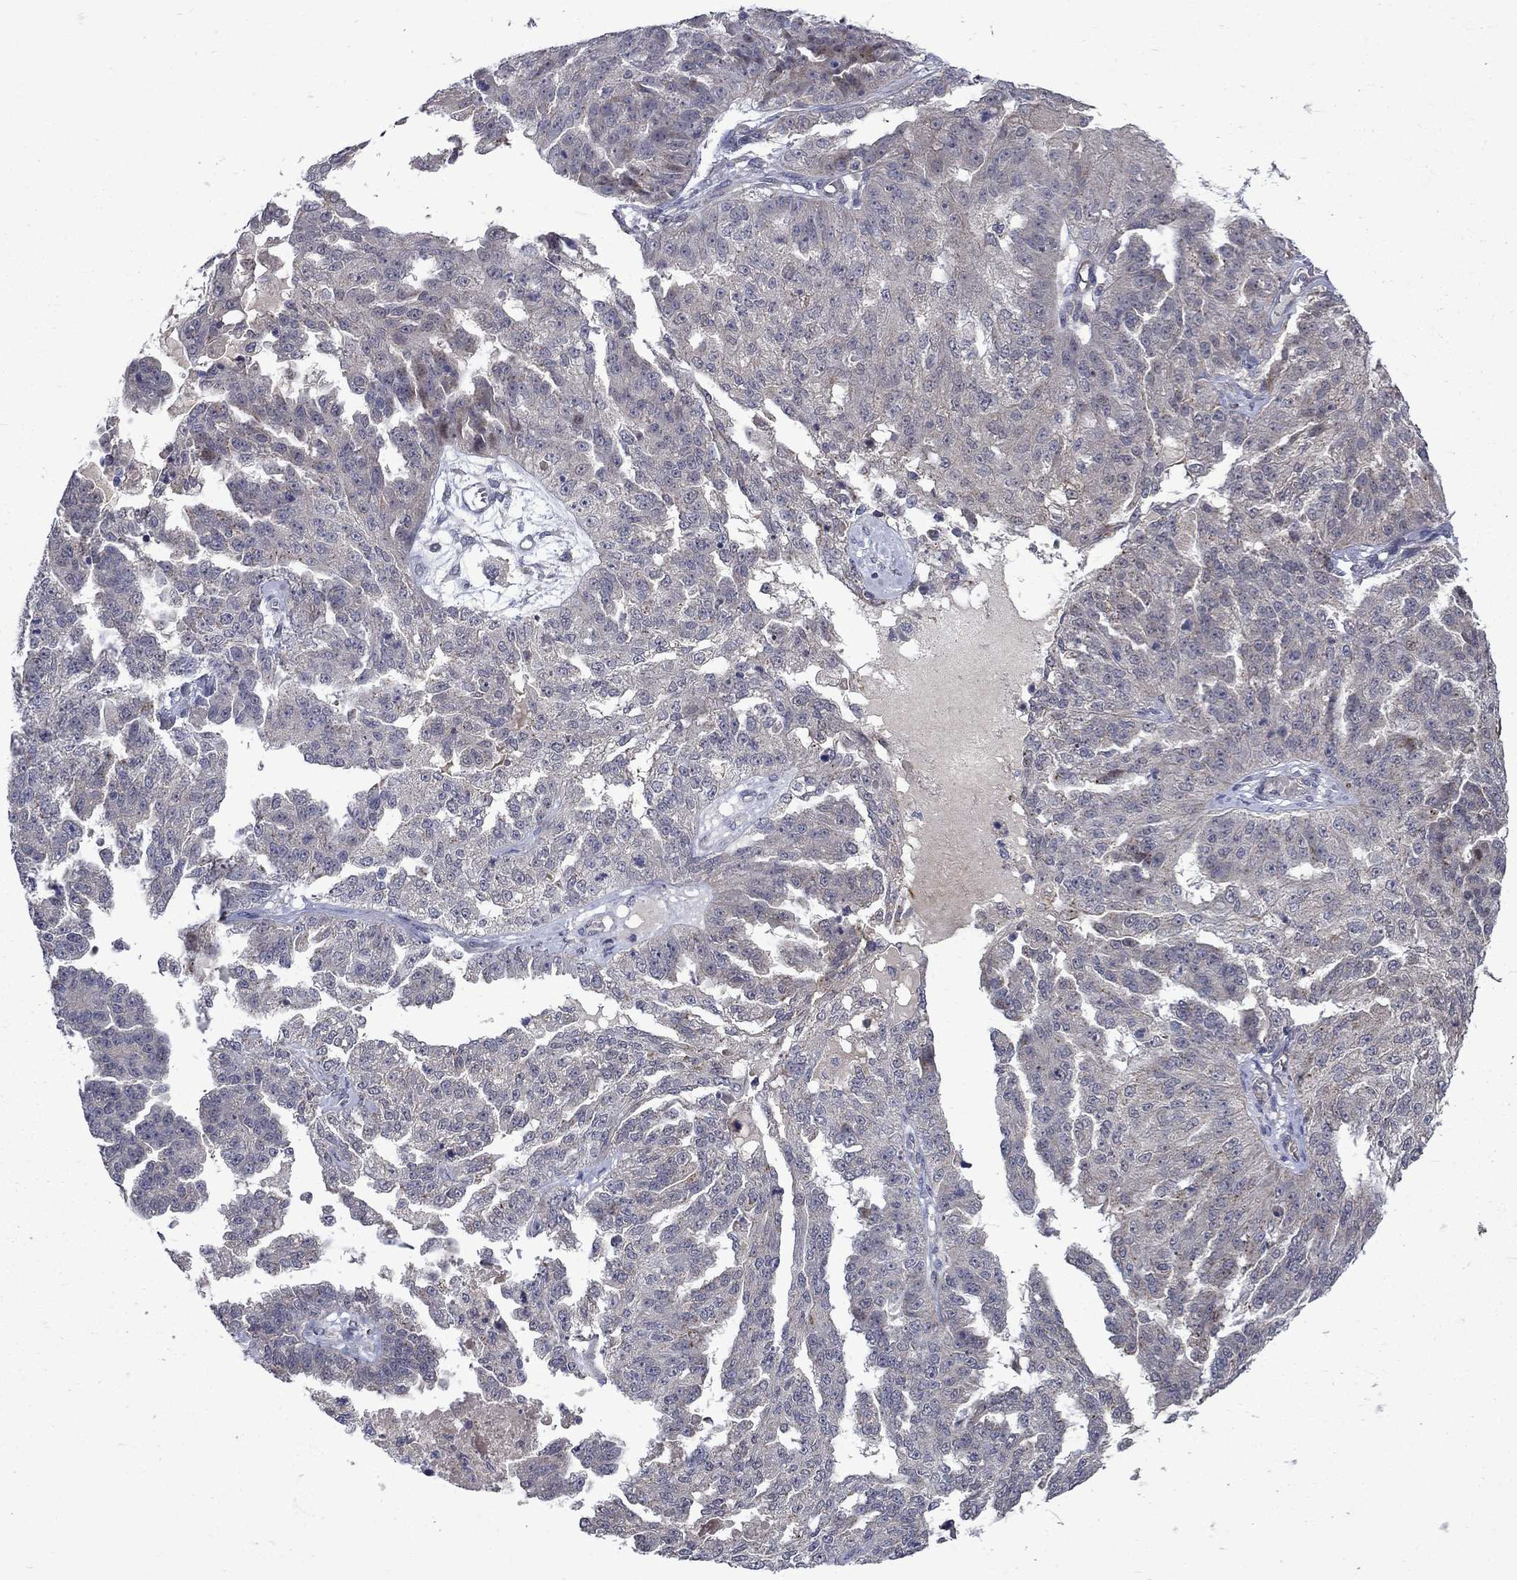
{"staining": {"intensity": "negative", "quantity": "none", "location": "none"}, "tissue": "ovarian cancer", "cell_type": "Tumor cells", "image_type": "cancer", "snomed": [{"axis": "morphology", "description": "Cystadenocarcinoma, serous, NOS"}, {"axis": "topography", "description": "Ovary"}], "caption": "Tumor cells show no significant protein positivity in serous cystadenocarcinoma (ovarian). (Immunohistochemistry (ihc), brightfield microscopy, high magnification).", "gene": "FAM3B", "patient": {"sex": "female", "age": 58}}